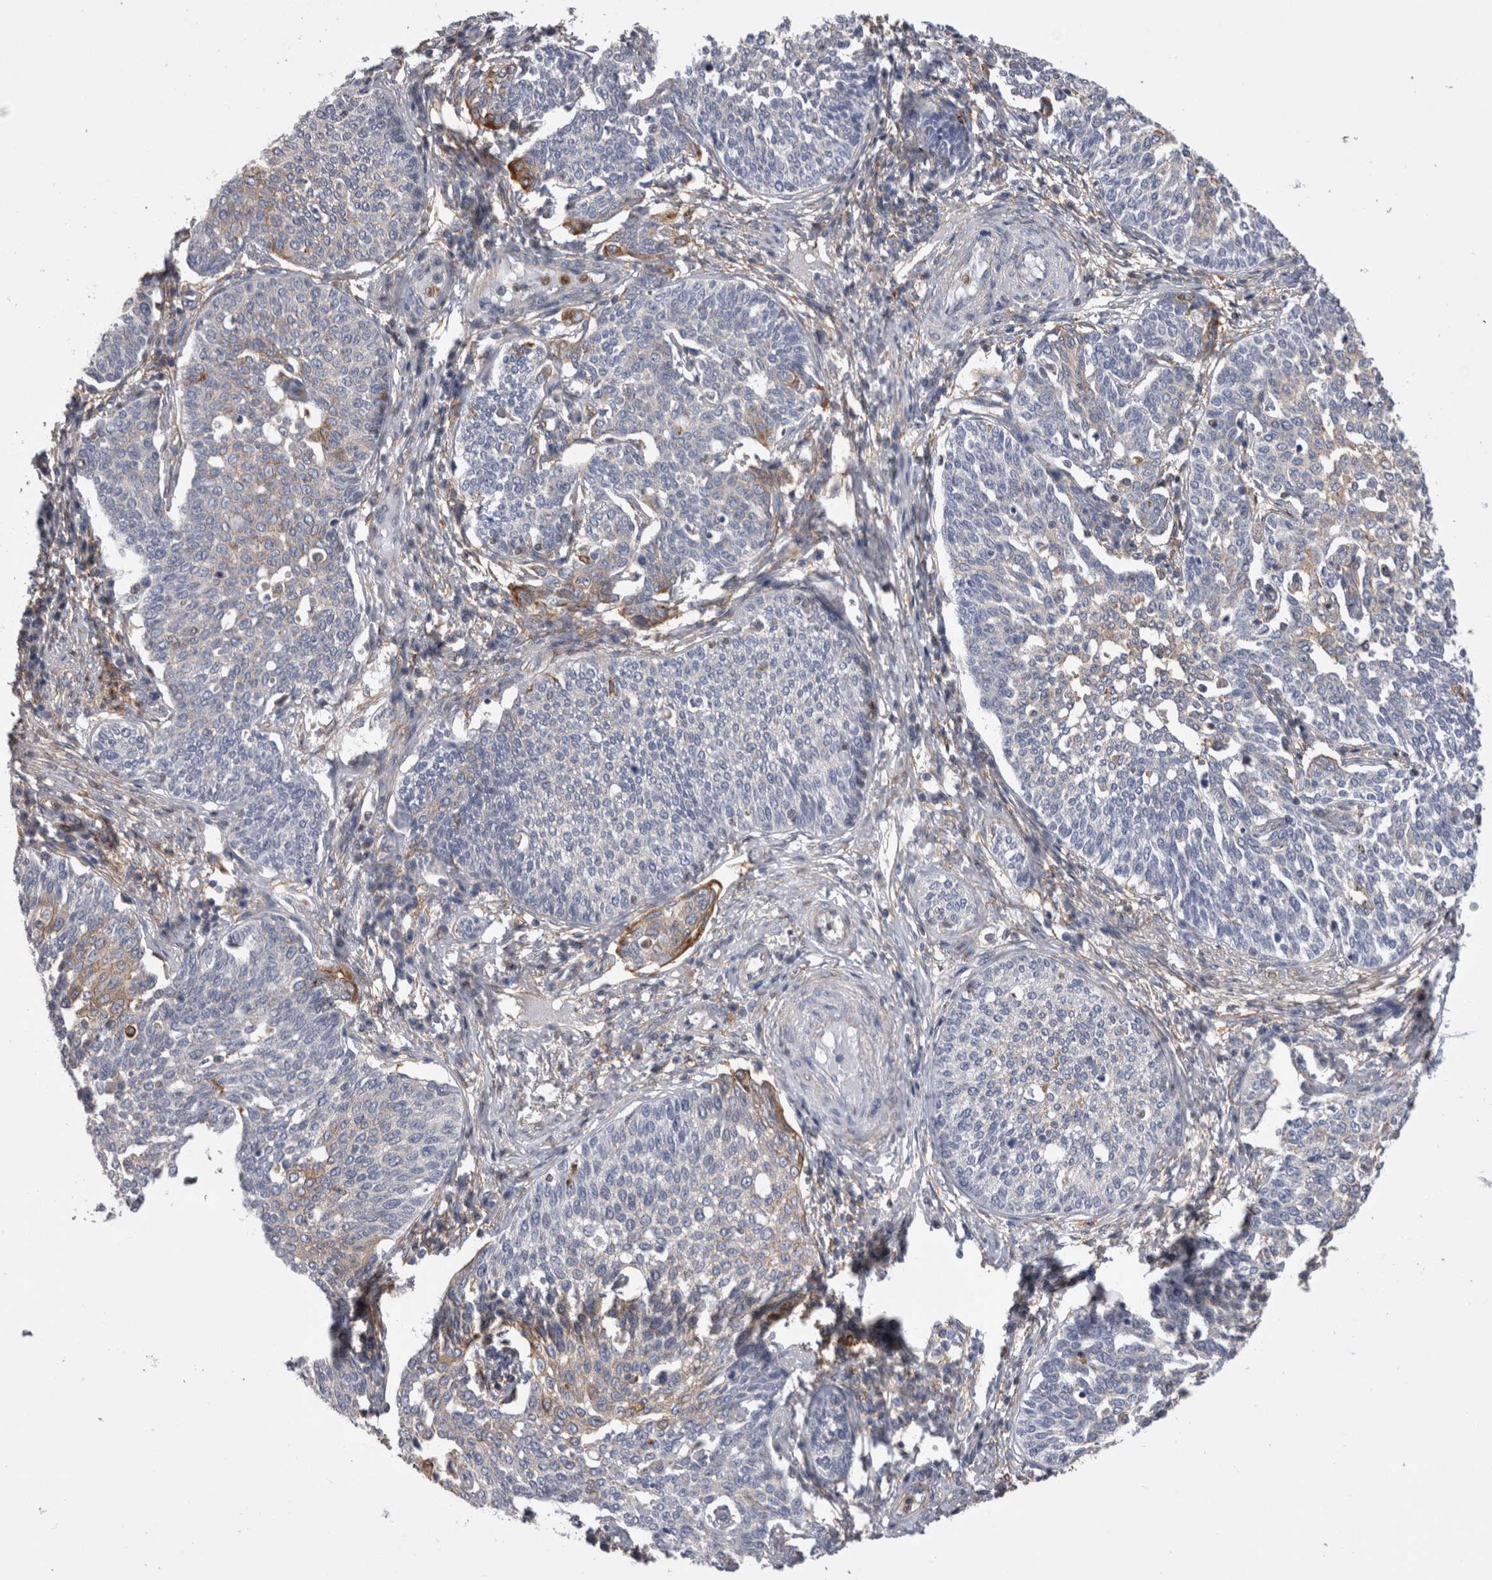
{"staining": {"intensity": "moderate", "quantity": "<25%", "location": "cytoplasmic/membranous"}, "tissue": "cervical cancer", "cell_type": "Tumor cells", "image_type": "cancer", "snomed": [{"axis": "morphology", "description": "Squamous cell carcinoma, NOS"}, {"axis": "topography", "description": "Cervix"}], "caption": "Protein analysis of cervical cancer tissue reveals moderate cytoplasmic/membranous expression in about <25% of tumor cells. (Brightfield microscopy of DAB IHC at high magnification).", "gene": "RAB11FIP1", "patient": {"sex": "female", "age": 34}}